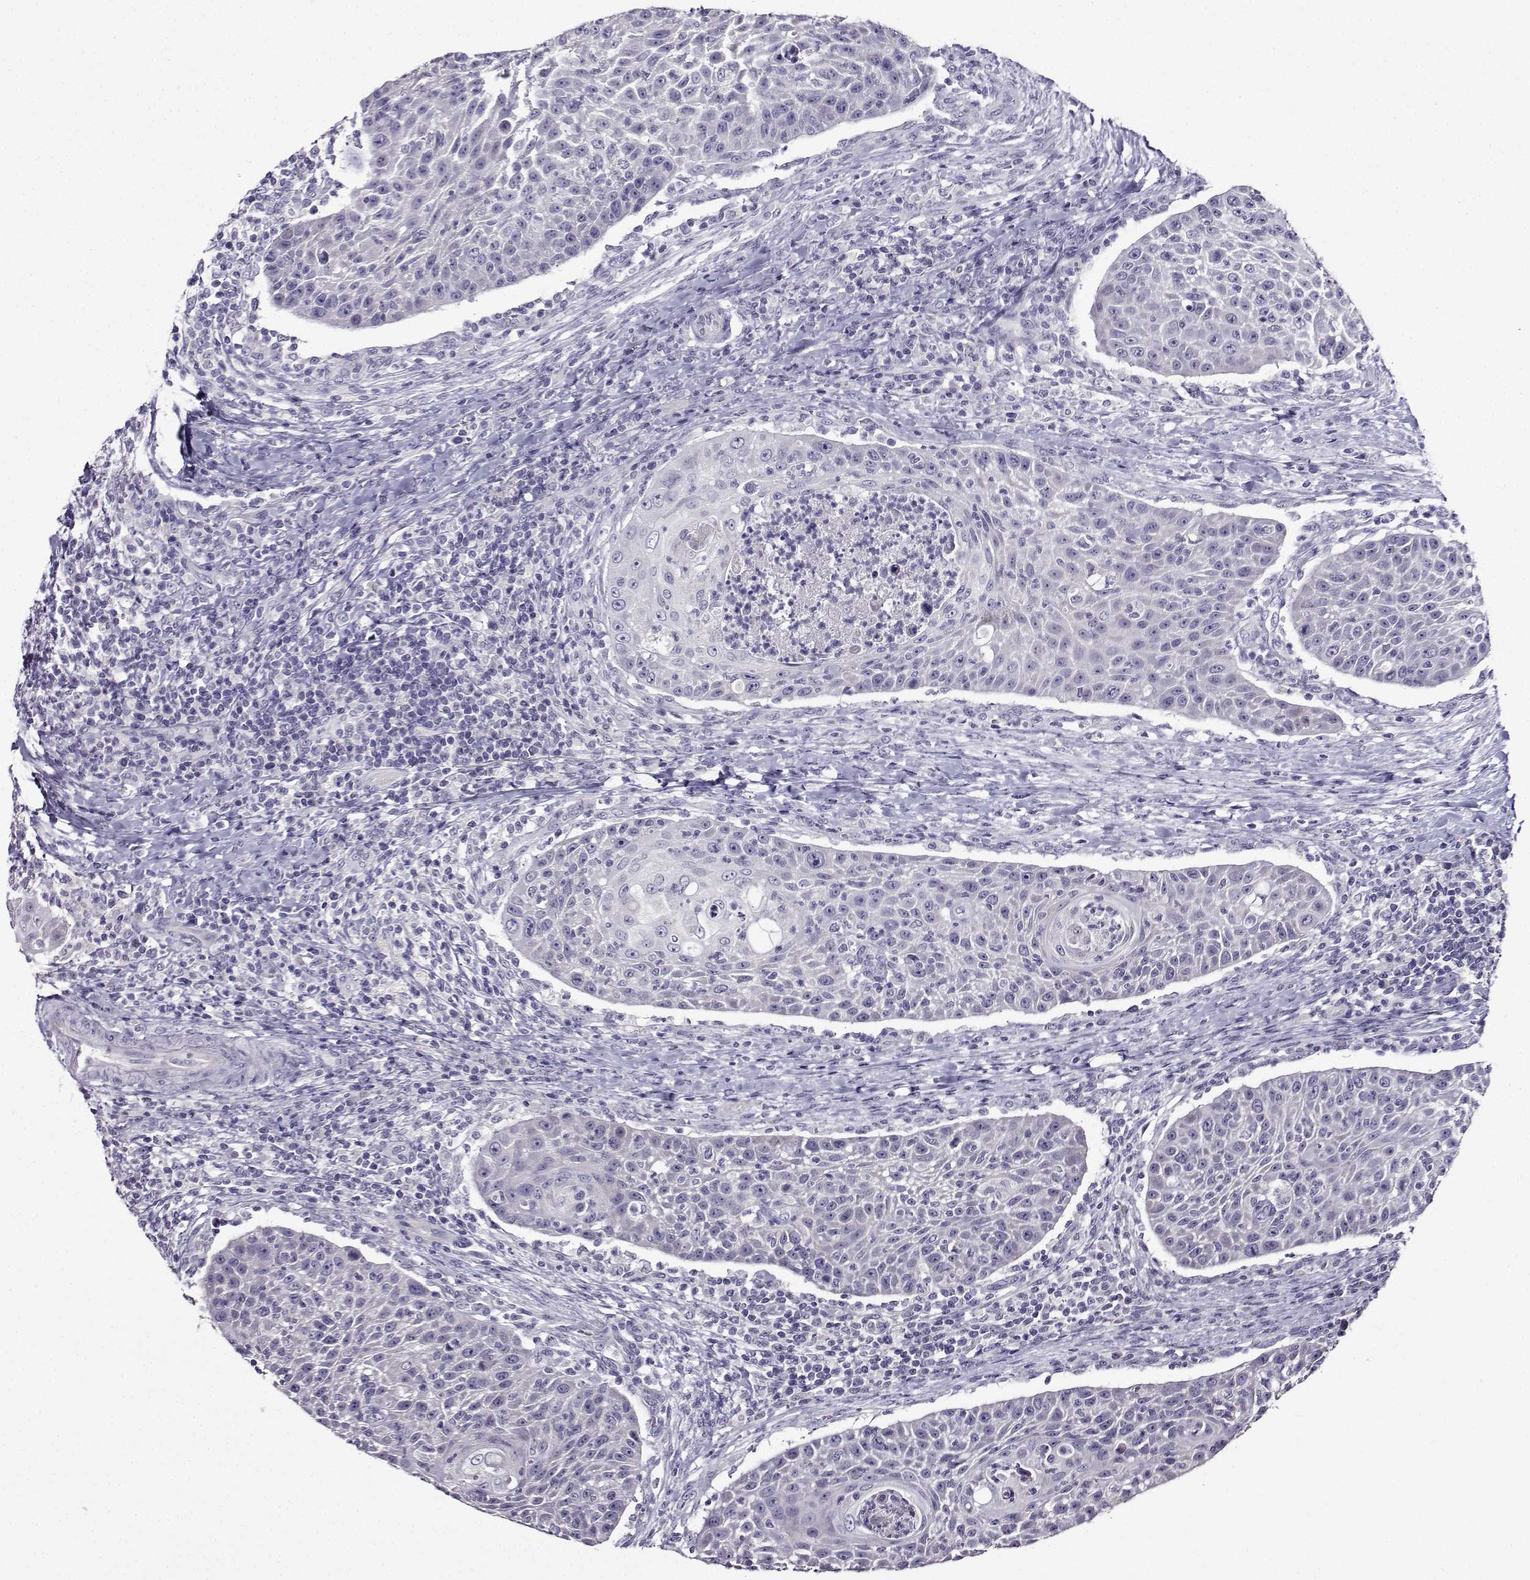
{"staining": {"intensity": "negative", "quantity": "none", "location": "none"}, "tissue": "head and neck cancer", "cell_type": "Tumor cells", "image_type": "cancer", "snomed": [{"axis": "morphology", "description": "Squamous cell carcinoma, NOS"}, {"axis": "topography", "description": "Head-Neck"}], "caption": "Head and neck cancer (squamous cell carcinoma) was stained to show a protein in brown. There is no significant staining in tumor cells.", "gene": "TMEM266", "patient": {"sex": "male", "age": 69}}